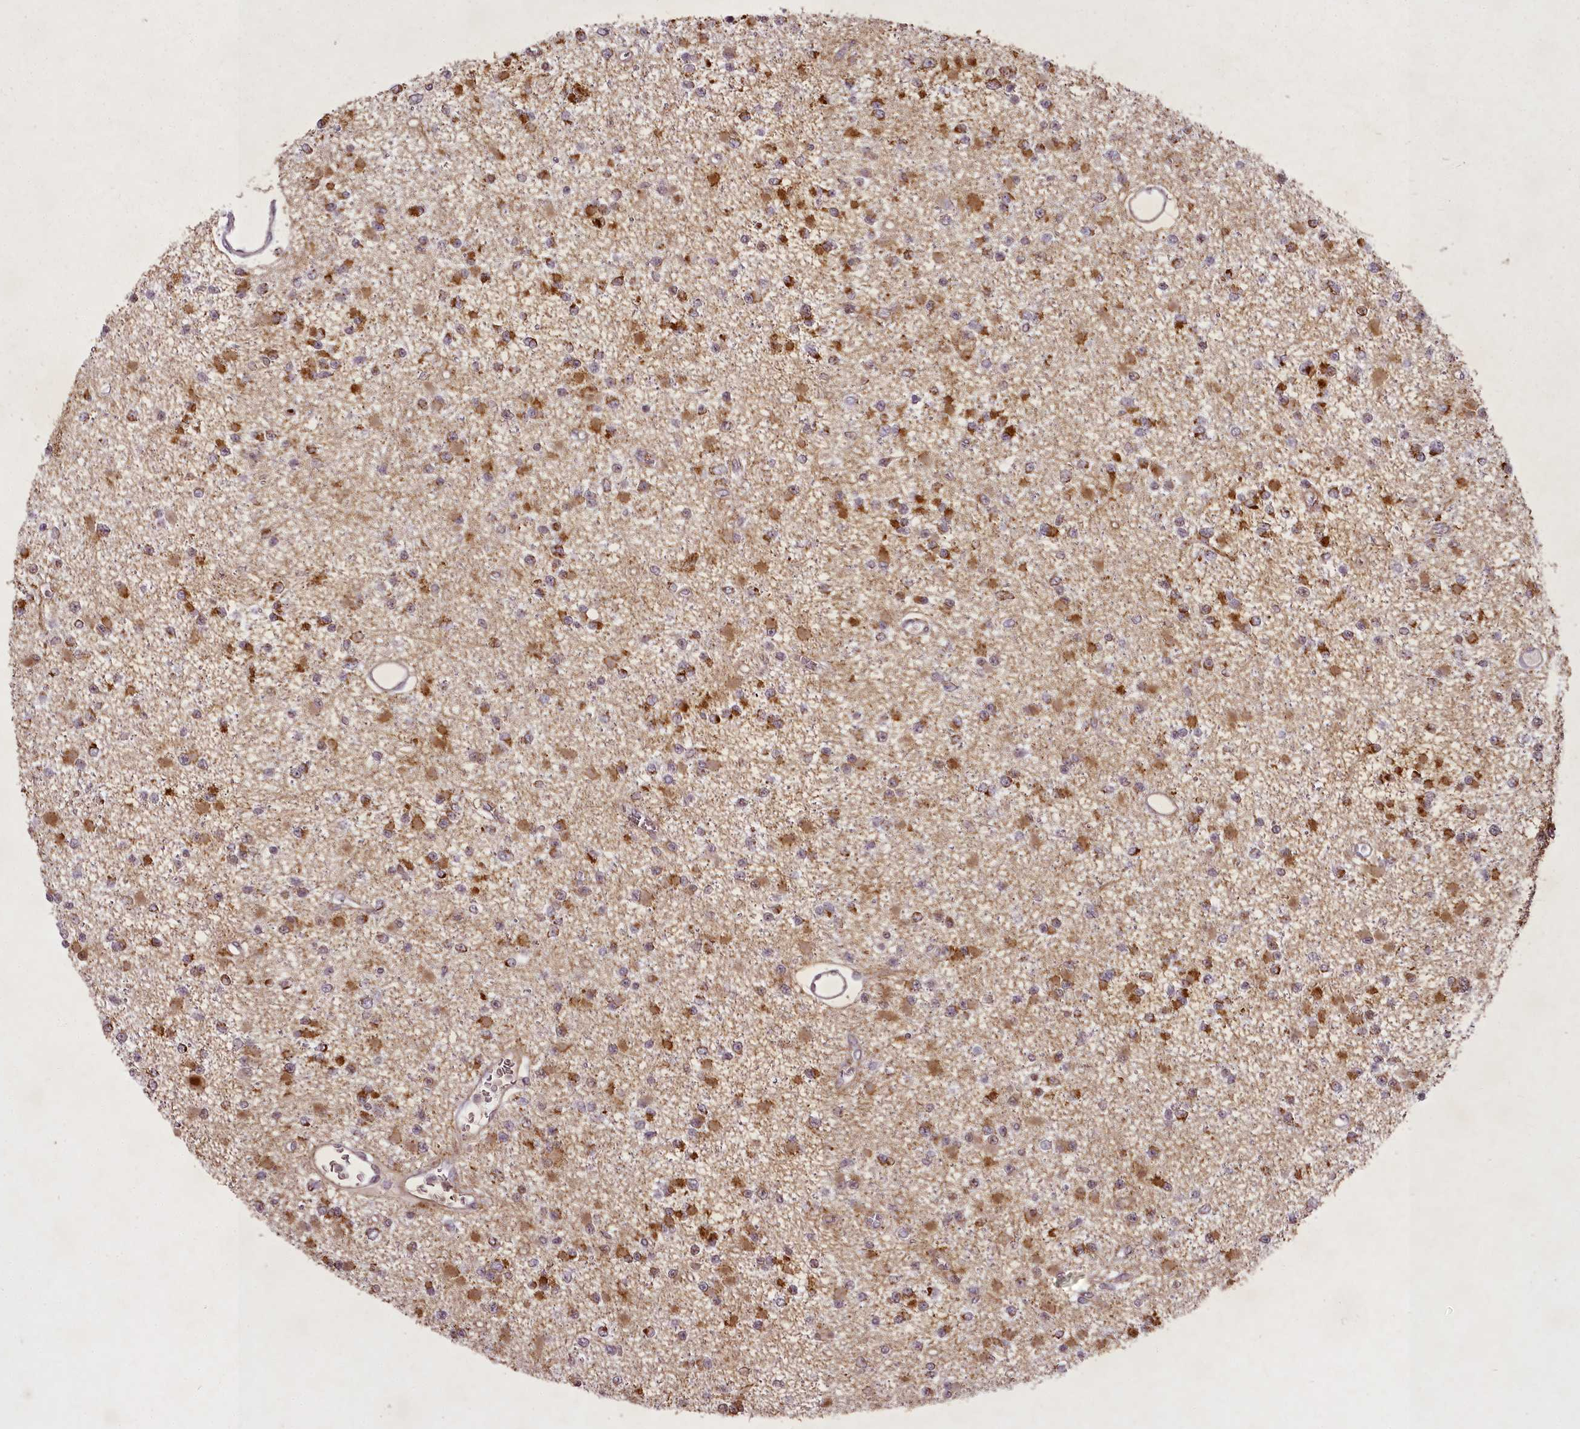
{"staining": {"intensity": "strong", "quantity": ">75%", "location": "cytoplasmic/membranous"}, "tissue": "glioma", "cell_type": "Tumor cells", "image_type": "cancer", "snomed": [{"axis": "morphology", "description": "Glioma, malignant, Low grade"}, {"axis": "topography", "description": "Brain"}], "caption": "Immunohistochemistry micrograph of human malignant glioma (low-grade) stained for a protein (brown), which displays high levels of strong cytoplasmic/membranous staining in approximately >75% of tumor cells.", "gene": "CHCHD2", "patient": {"sex": "female", "age": 22}}